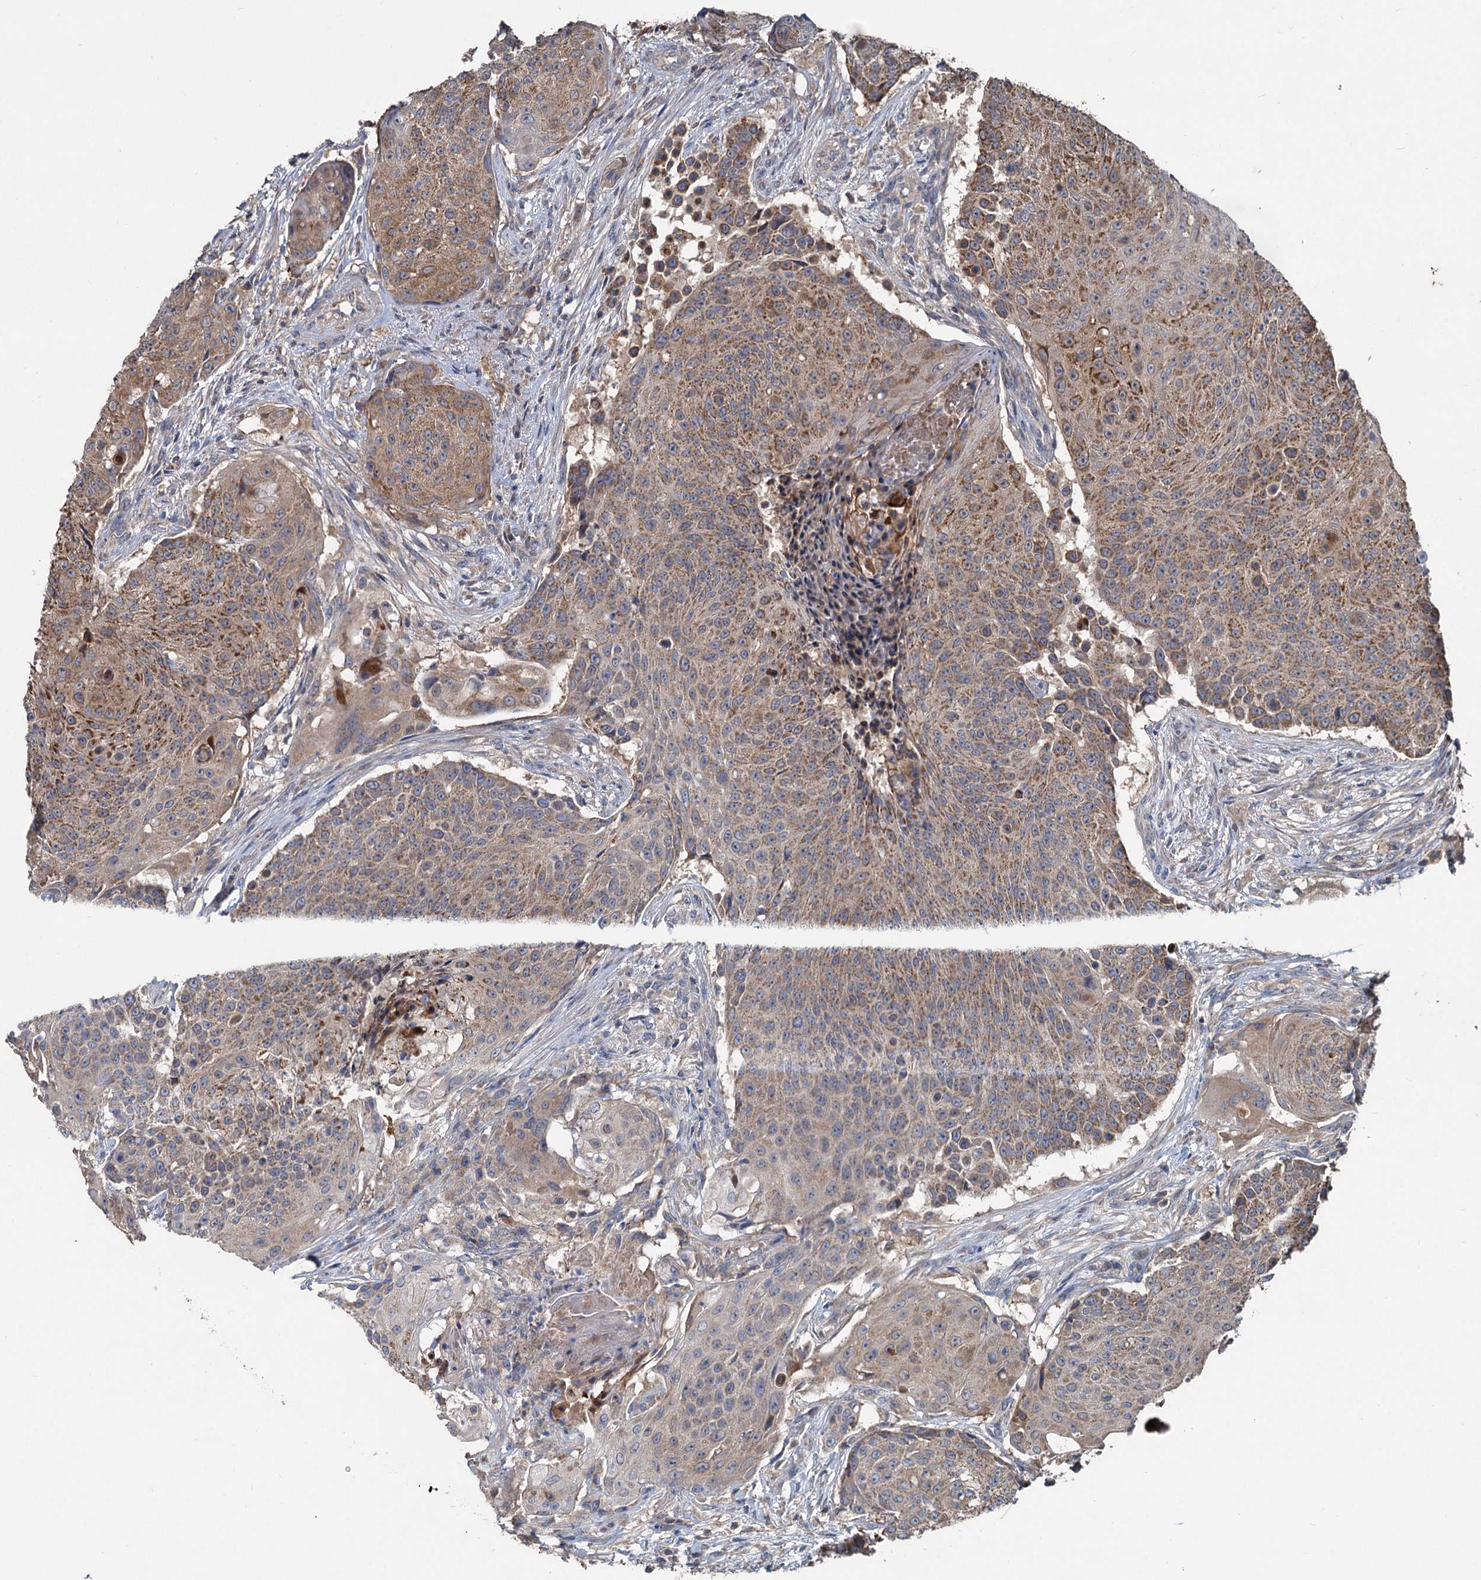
{"staining": {"intensity": "moderate", "quantity": ">75%", "location": "cytoplasmic/membranous"}, "tissue": "urothelial cancer", "cell_type": "Tumor cells", "image_type": "cancer", "snomed": [{"axis": "morphology", "description": "Urothelial carcinoma, High grade"}, {"axis": "topography", "description": "Urinary bladder"}], "caption": "IHC (DAB) staining of high-grade urothelial carcinoma demonstrates moderate cytoplasmic/membranous protein positivity in about >75% of tumor cells. (DAB (3,3'-diaminobenzidine) = brown stain, brightfield microscopy at high magnification).", "gene": "OTUB1", "patient": {"sex": "female", "age": 63}}